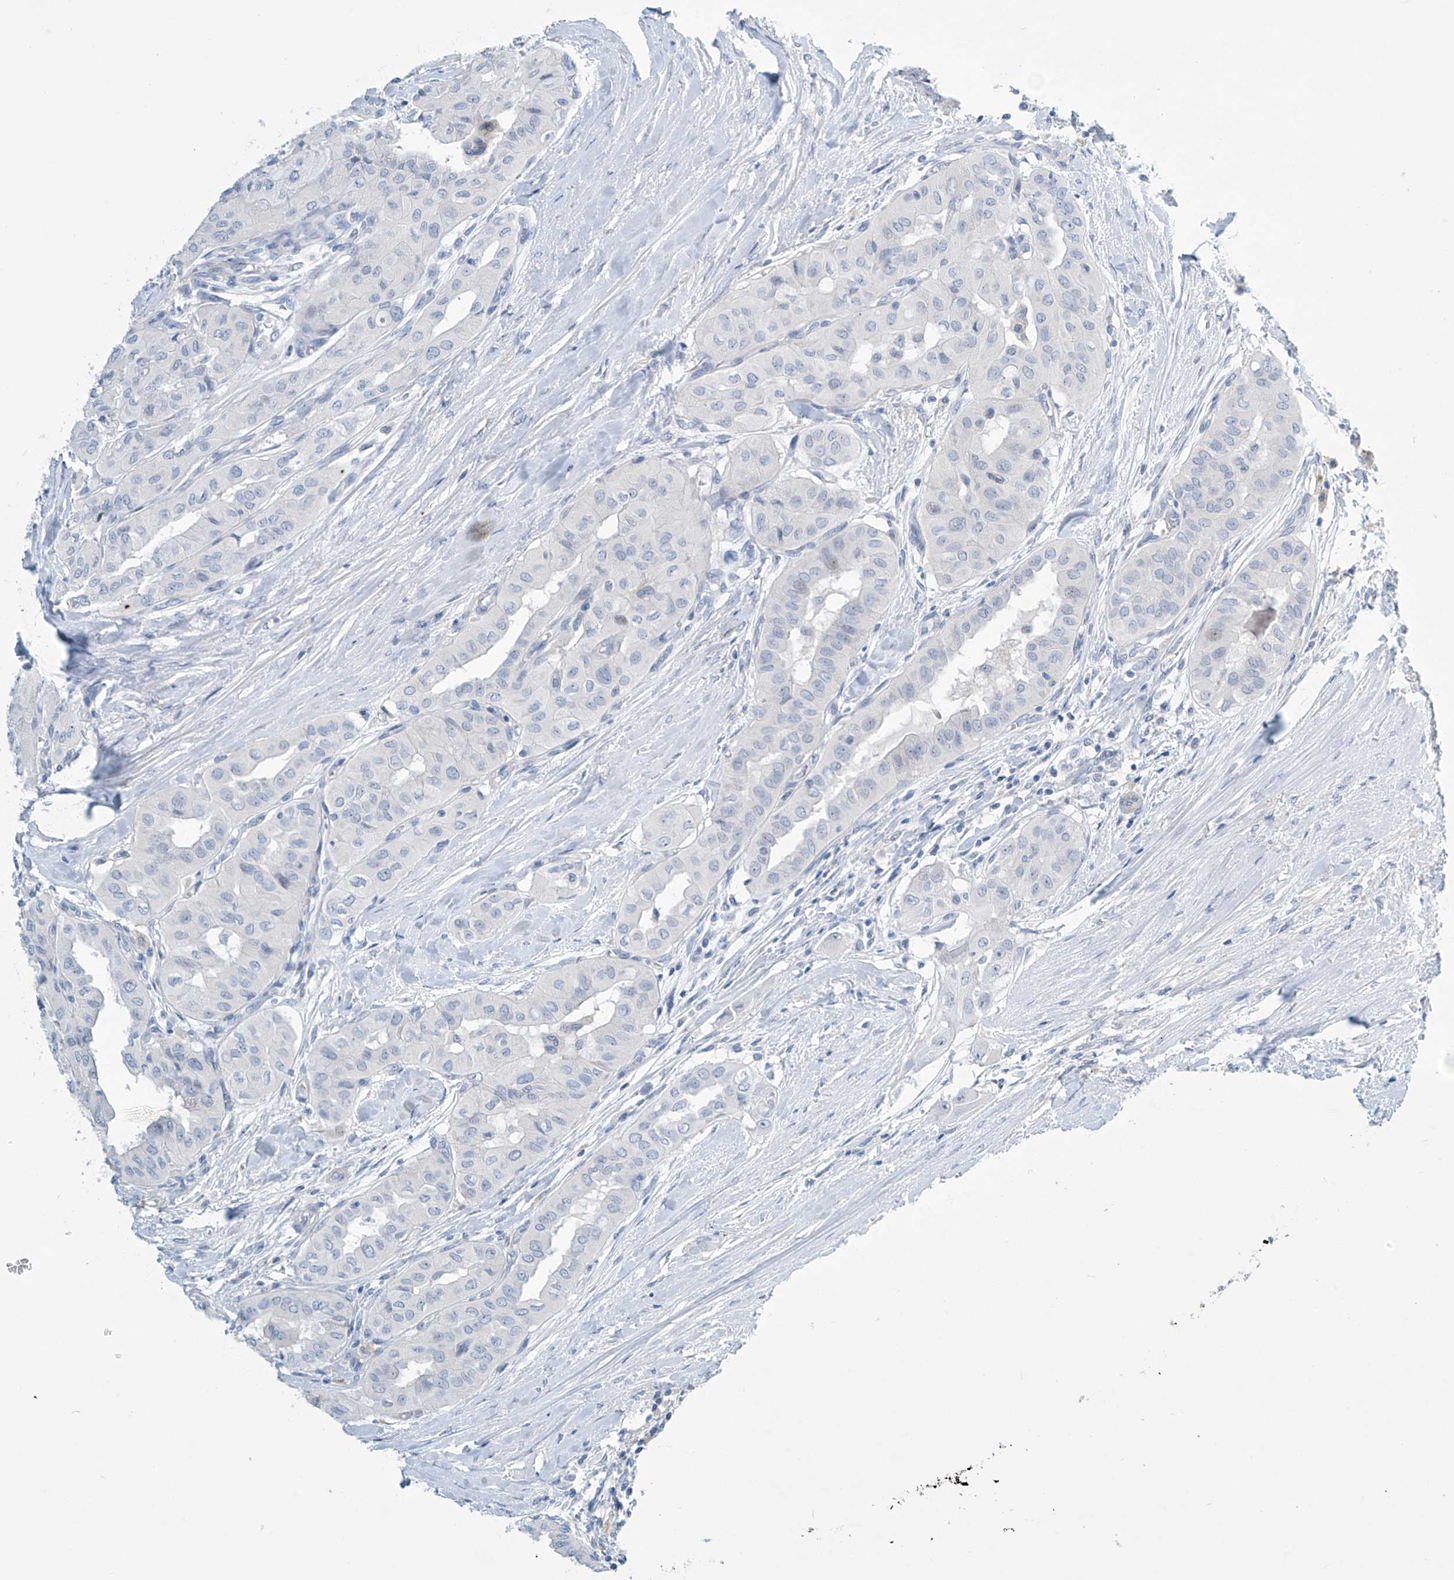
{"staining": {"intensity": "negative", "quantity": "none", "location": "none"}, "tissue": "thyroid cancer", "cell_type": "Tumor cells", "image_type": "cancer", "snomed": [{"axis": "morphology", "description": "Papillary adenocarcinoma, NOS"}, {"axis": "topography", "description": "Thyroid gland"}], "caption": "An immunohistochemistry photomicrograph of thyroid cancer (papillary adenocarcinoma) is shown. There is no staining in tumor cells of thyroid cancer (papillary adenocarcinoma).", "gene": "SLC35A5", "patient": {"sex": "female", "age": 59}}